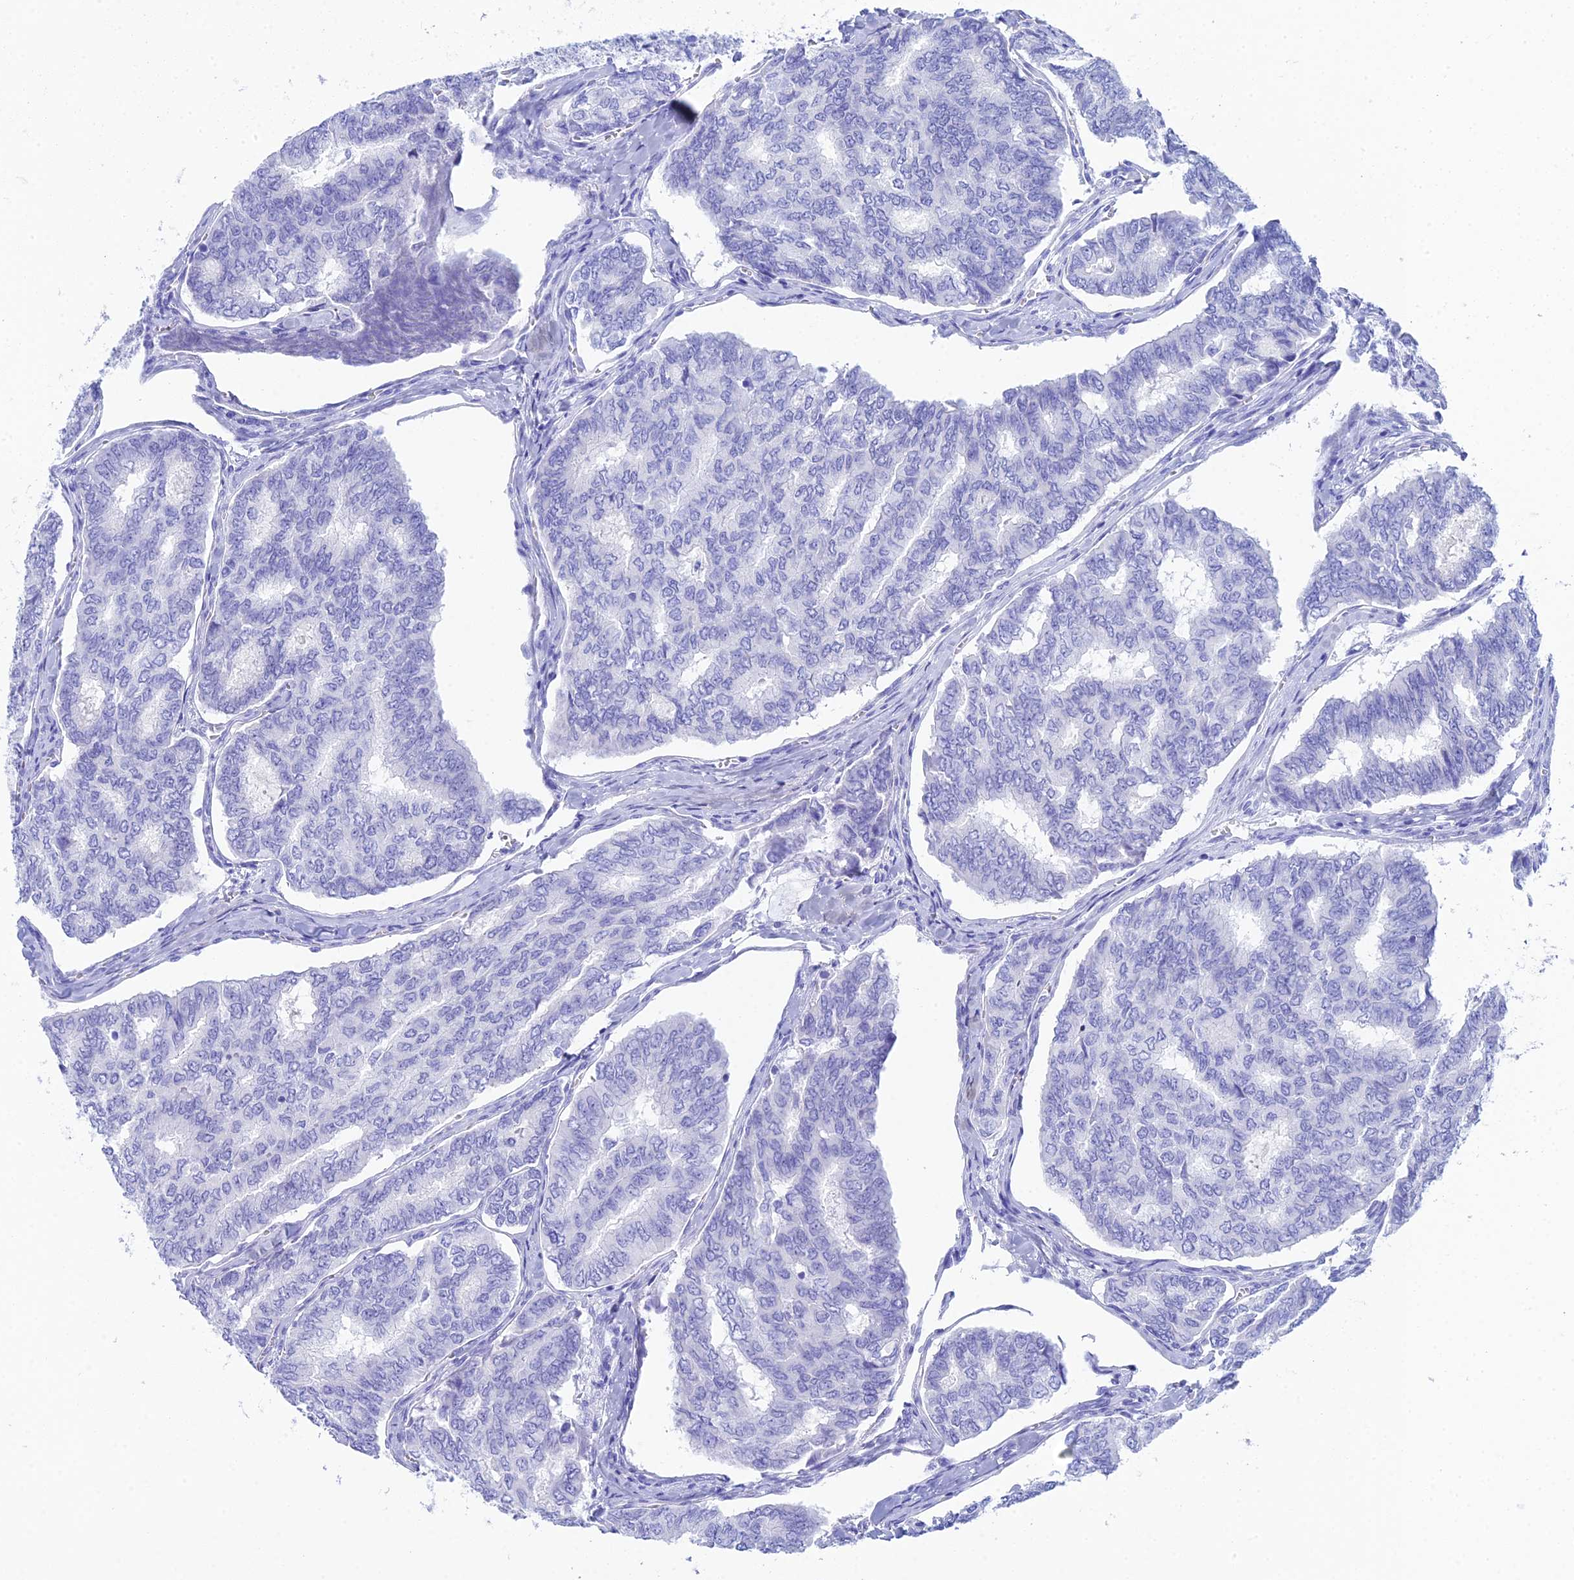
{"staining": {"intensity": "negative", "quantity": "none", "location": "none"}, "tissue": "thyroid cancer", "cell_type": "Tumor cells", "image_type": "cancer", "snomed": [{"axis": "morphology", "description": "Papillary adenocarcinoma, NOS"}, {"axis": "topography", "description": "Thyroid gland"}], "caption": "This is an immunohistochemistry (IHC) photomicrograph of thyroid papillary adenocarcinoma. There is no positivity in tumor cells.", "gene": "REG1A", "patient": {"sex": "female", "age": 35}}